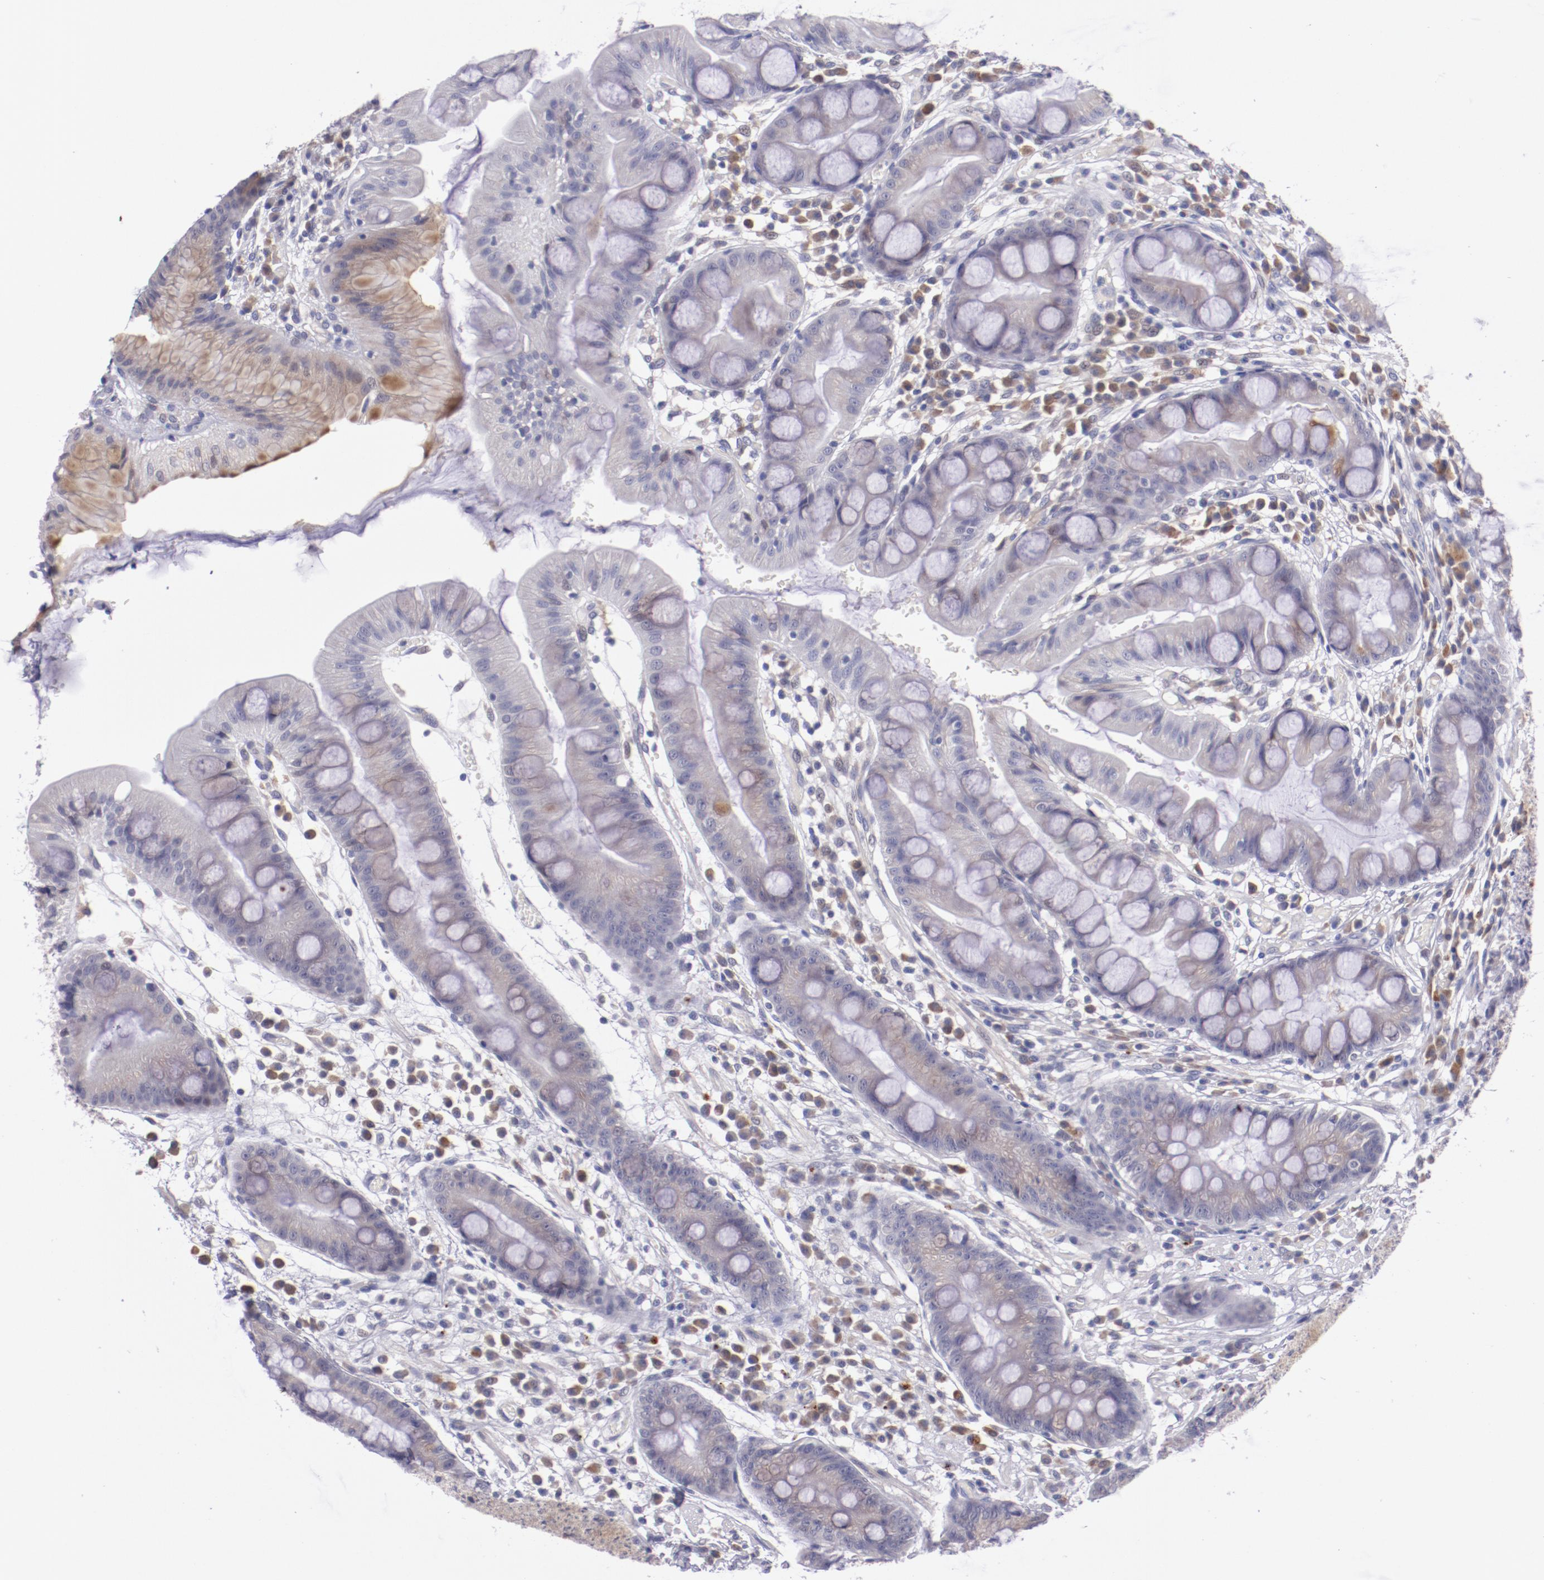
{"staining": {"intensity": "moderate", "quantity": ">75%", "location": "cytoplasmic/membranous"}, "tissue": "stomach", "cell_type": "Glandular cells", "image_type": "normal", "snomed": [{"axis": "morphology", "description": "Normal tissue, NOS"}, {"axis": "morphology", "description": "Inflammation, NOS"}, {"axis": "topography", "description": "Stomach, lower"}], "caption": "High-power microscopy captured an IHC histopathology image of normal stomach, revealing moderate cytoplasmic/membranous staining in about >75% of glandular cells.", "gene": "TRAF3", "patient": {"sex": "male", "age": 59}}